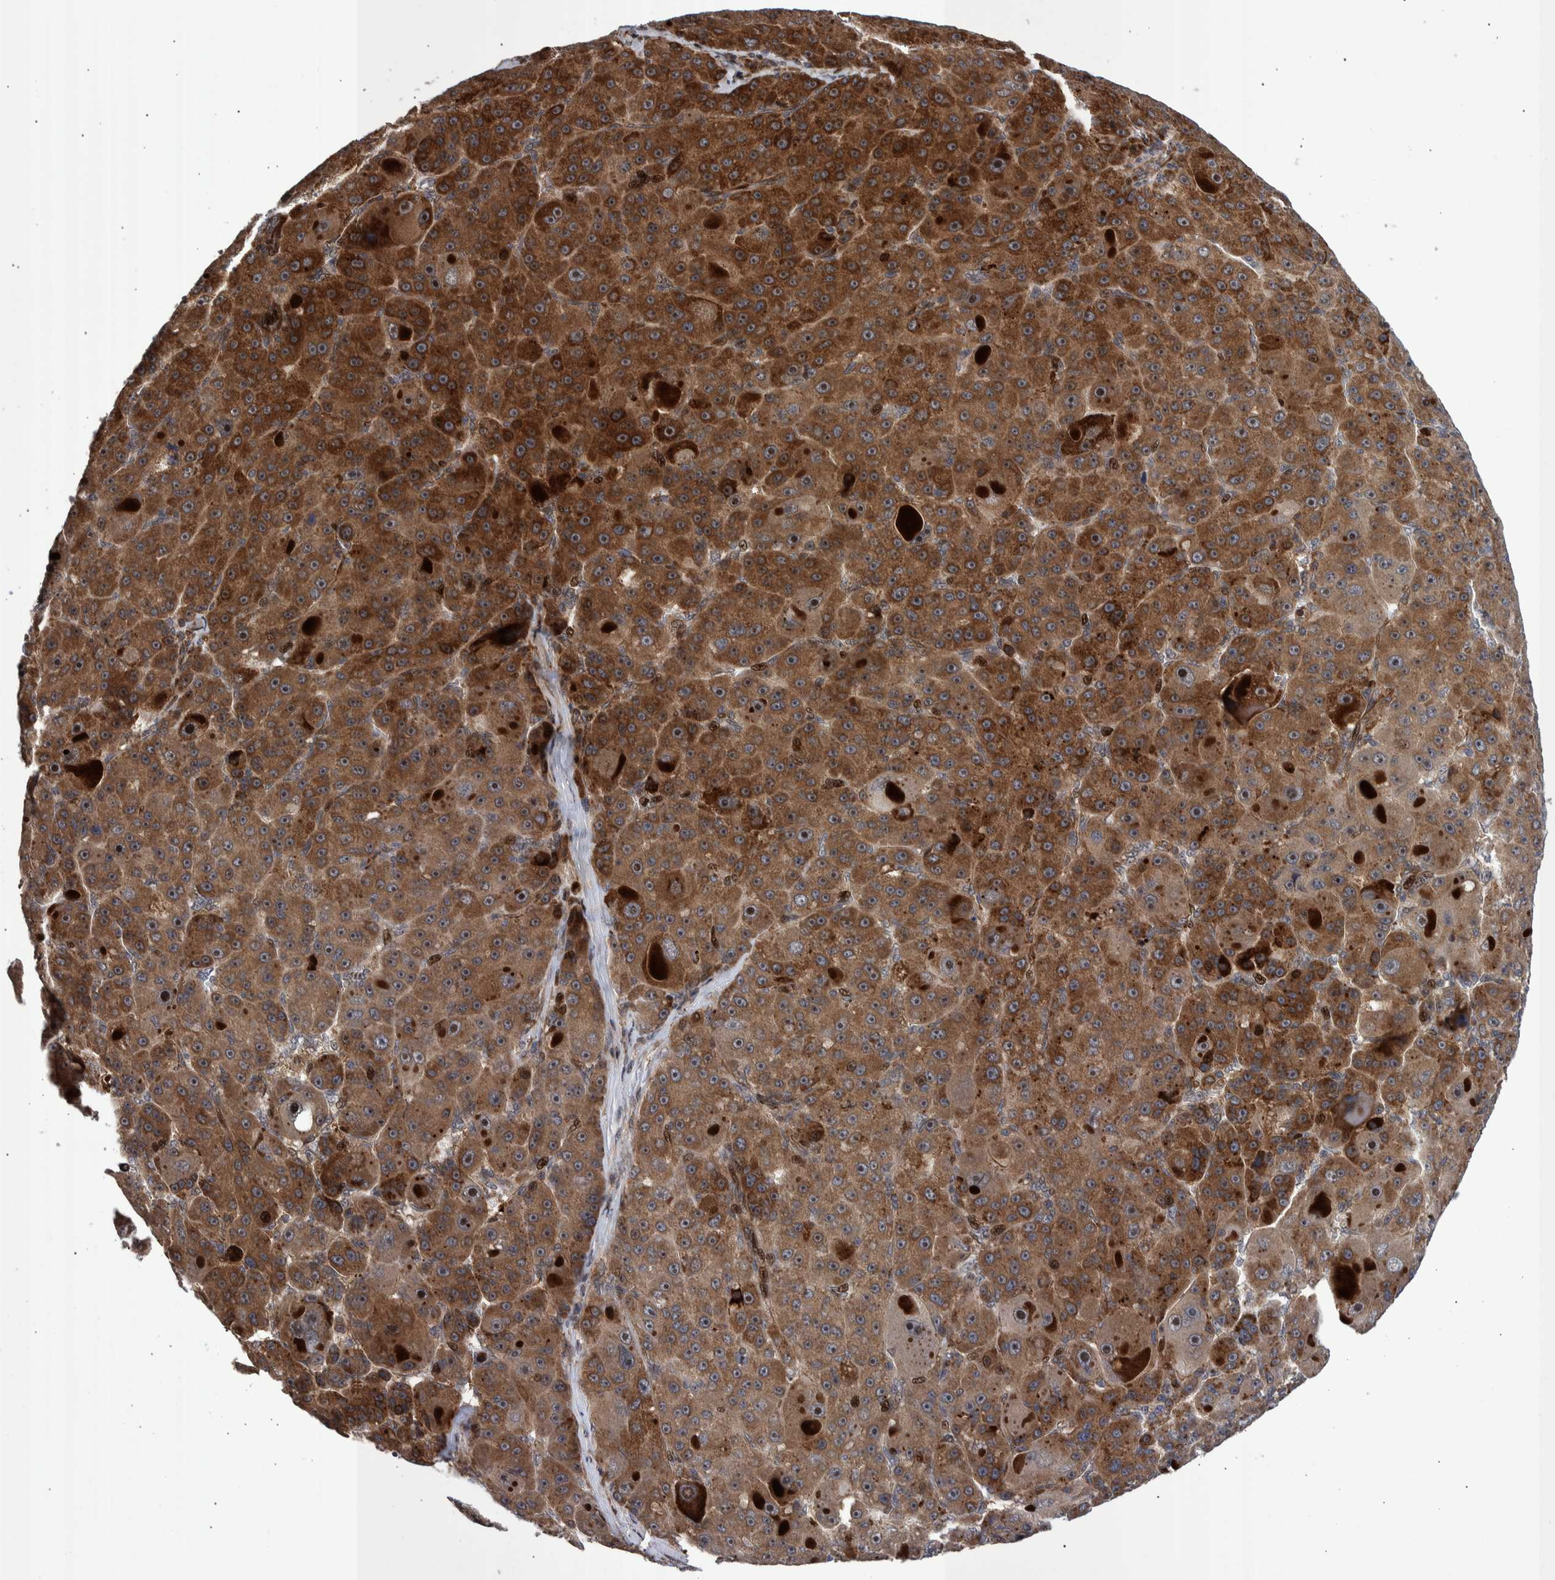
{"staining": {"intensity": "moderate", "quantity": ">75%", "location": "cytoplasmic/membranous"}, "tissue": "liver cancer", "cell_type": "Tumor cells", "image_type": "cancer", "snomed": [{"axis": "morphology", "description": "Carcinoma, Hepatocellular, NOS"}, {"axis": "topography", "description": "Liver"}], "caption": "An immunohistochemistry (IHC) histopathology image of tumor tissue is shown. Protein staining in brown highlights moderate cytoplasmic/membranous positivity in liver hepatocellular carcinoma within tumor cells. The staining was performed using DAB, with brown indicating positive protein expression. Nuclei are stained blue with hematoxylin.", "gene": "SHISA6", "patient": {"sex": "male", "age": 76}}